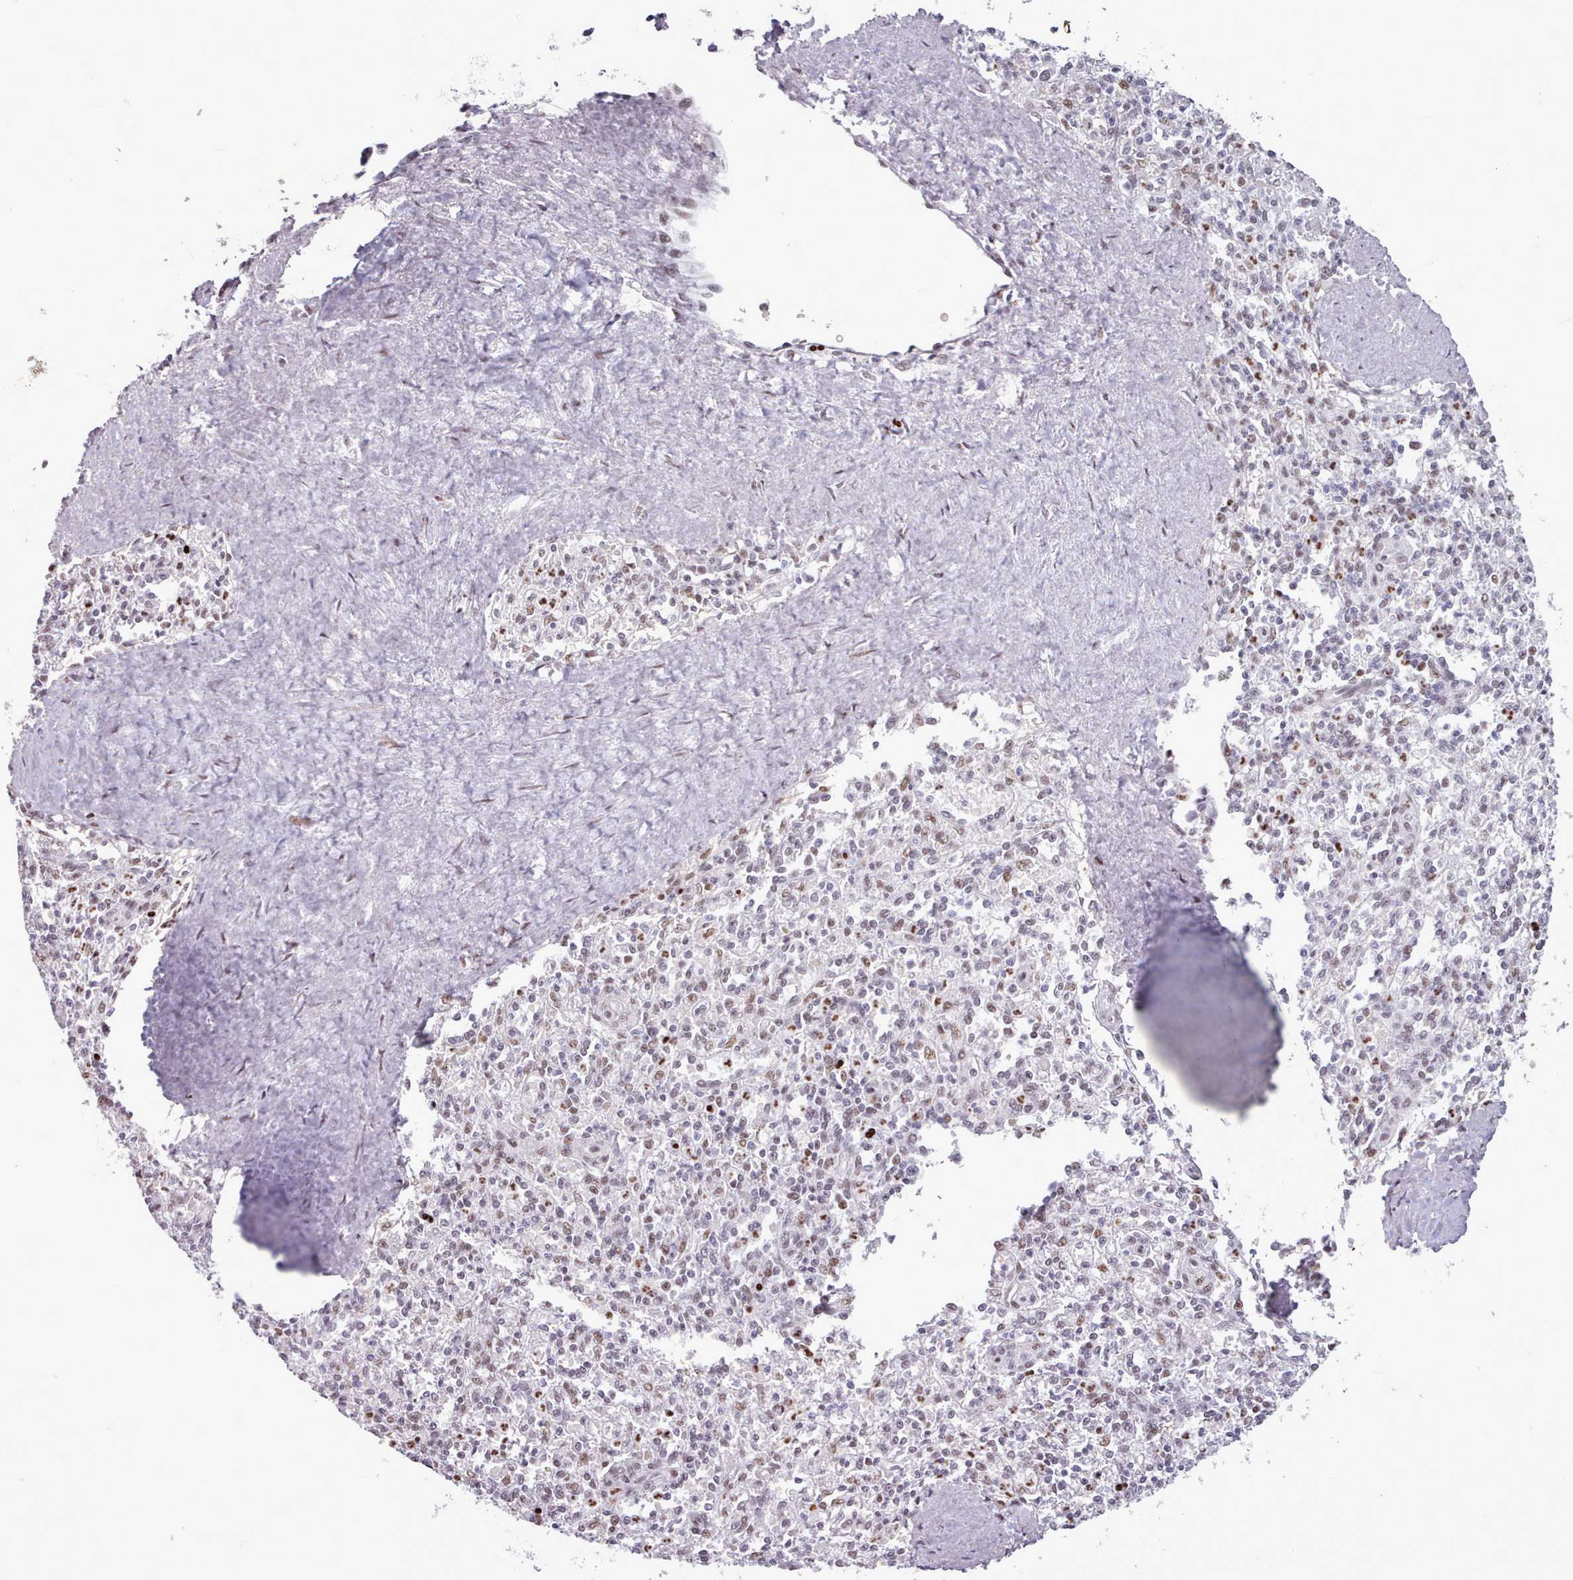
{"staining": {"intensity": "moderate", "quantity": "25%-75%", "location": "nuclear"}, "tissue": "spleen", "cell_type": "Cells in red pulp", "image_type": "normal", "snomed": [{"axis": "morphology", "description": "Normal tissue, NOS"}, {"axis": "topography", "description": "Spleen"}], "caption": "Cells in red pulp show medium levels of moderate nuclear positivity in approximately 25%-75% of cells in unremarkable spleen. Immunohistochemistry (ihc) stains the protein in brown and the nuclei are stained blue.", "gene": "SRSF4", "patient": {"sex": "female", "age": 70}}